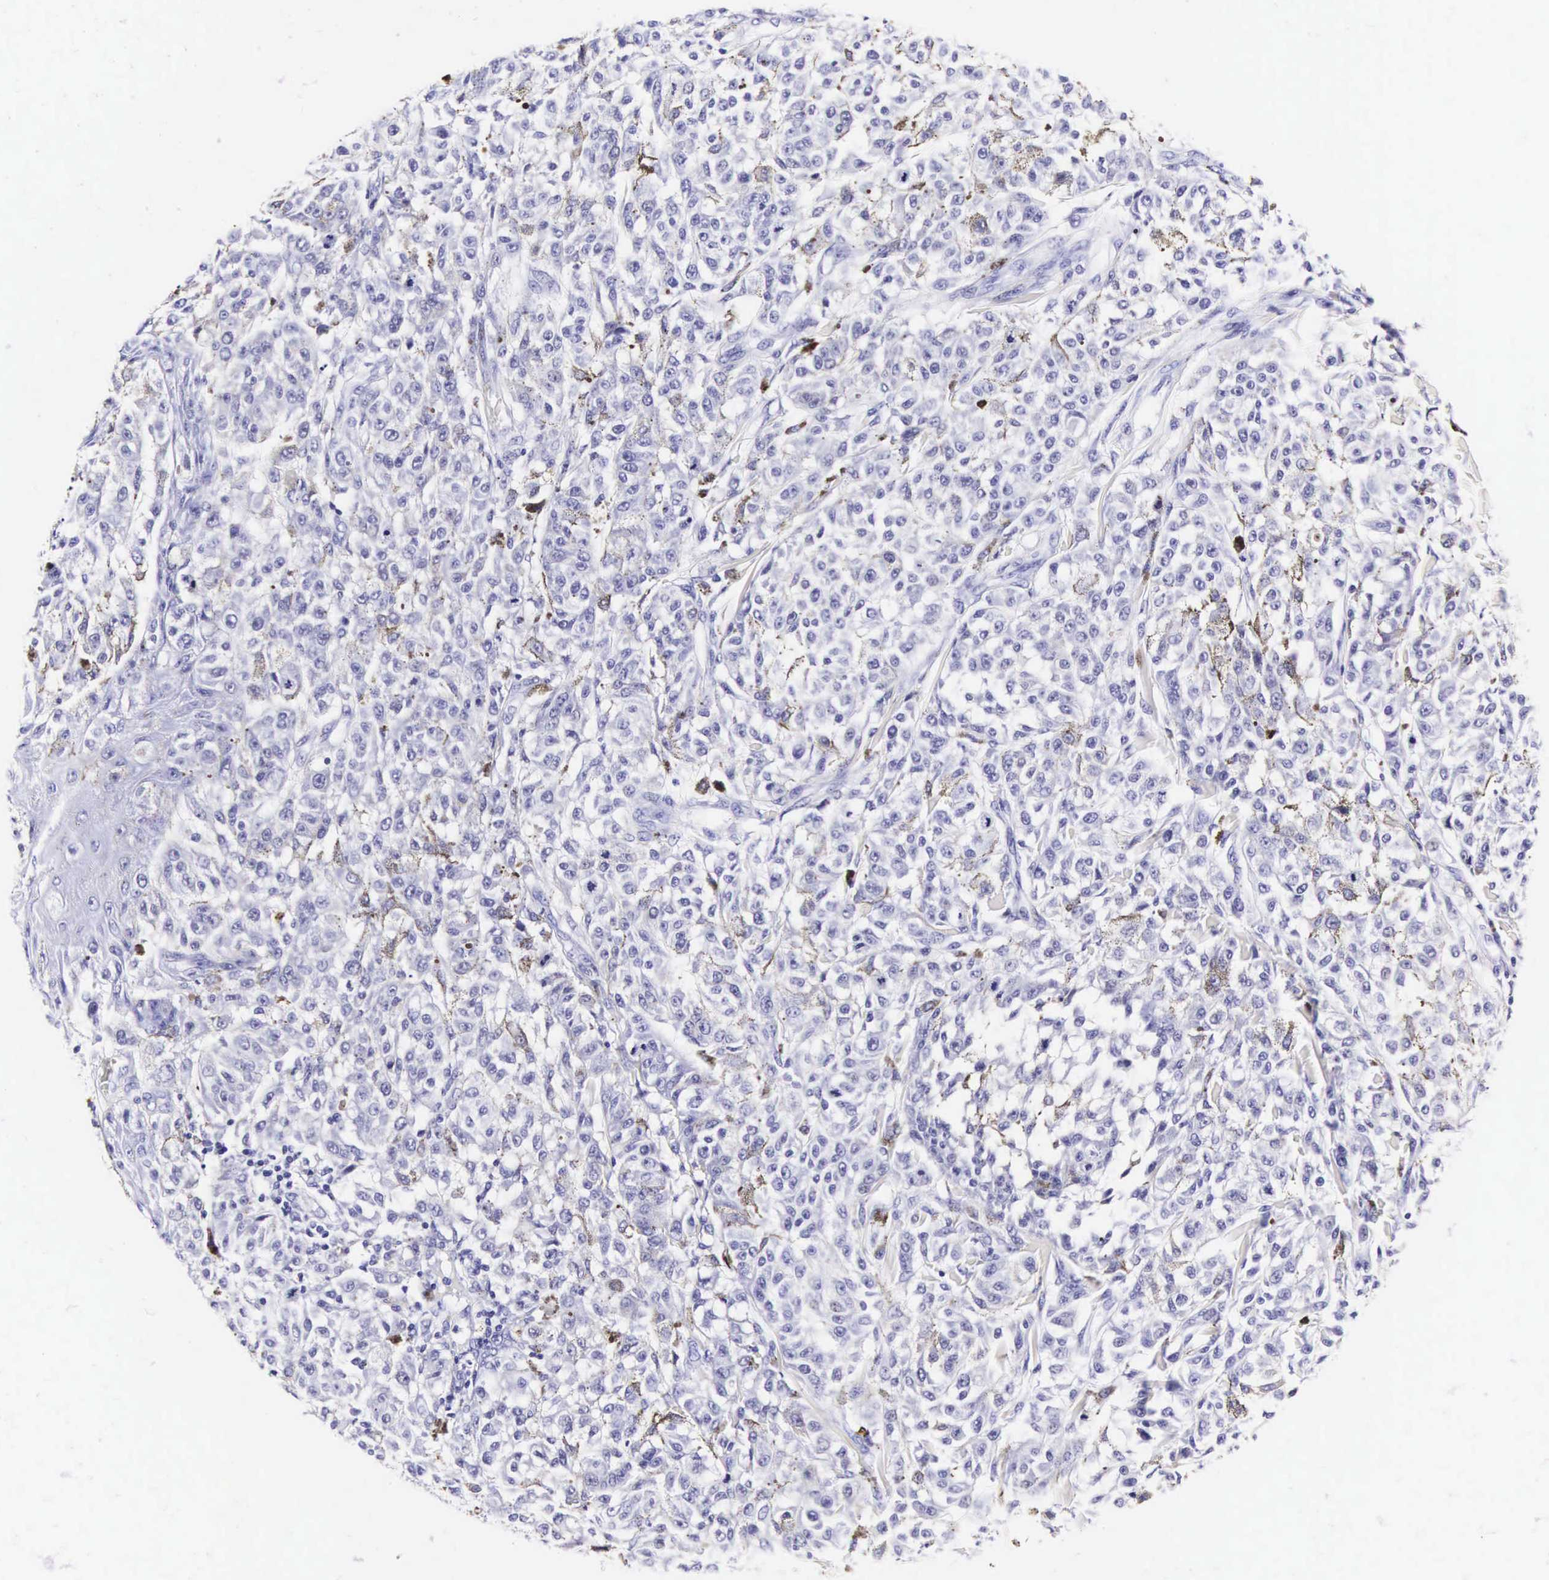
{"staining": {"intensity": "negative", "quantity": "none", "location": "none"}, "tissue": "melanoma", "cell_type": "Tumor cells", "image_type": "cancer", "snomed": [{"axis": "morphology", "description": "Malignant melanoma, NOS"}, {"axis": "topography", "description": "Skin"}], "caption": "Photomicrograph shows no significant protein staining in tumor cells of melanoma.", "gene": "KRT18", "patient": {"sex": "female", "age": 64}}